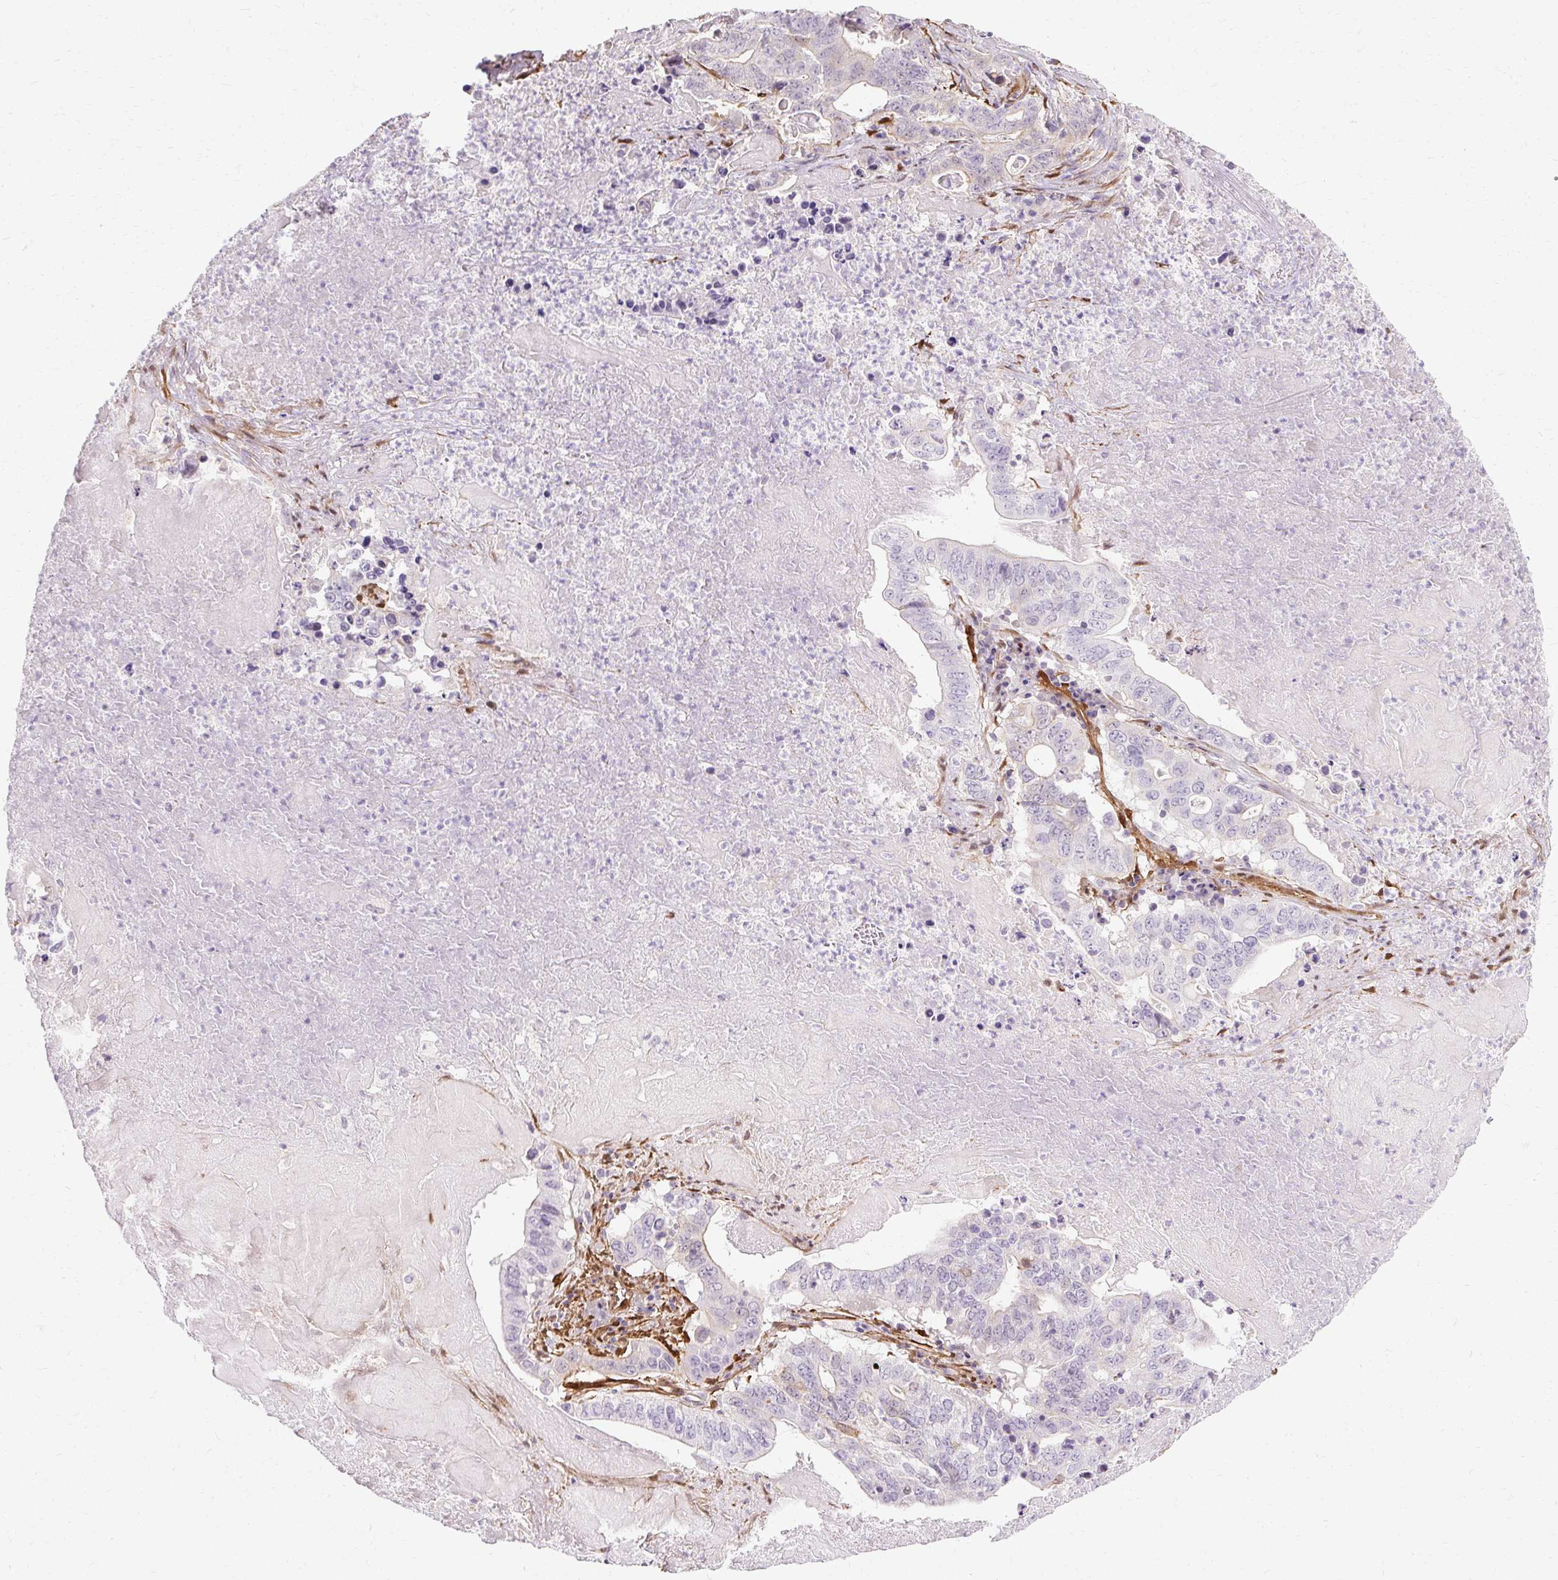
{"staining": {"intensity": "negative", "quantity": "none", "location": "none"}, "tissue": "lung cancer", "cell_type": "Tumor cells", "image_type": "cancer", "snomed": [{"axis": "morphology", "description": "Adenocarcinoma, NOS"}, {"axis": "topography", "description": "Lung"}], "caption": "Tumor cells are negative for protein expression in human lung adenocarcinoma.", "gene": "CNN3", "patient": {"sex": "female", "age": 60}}